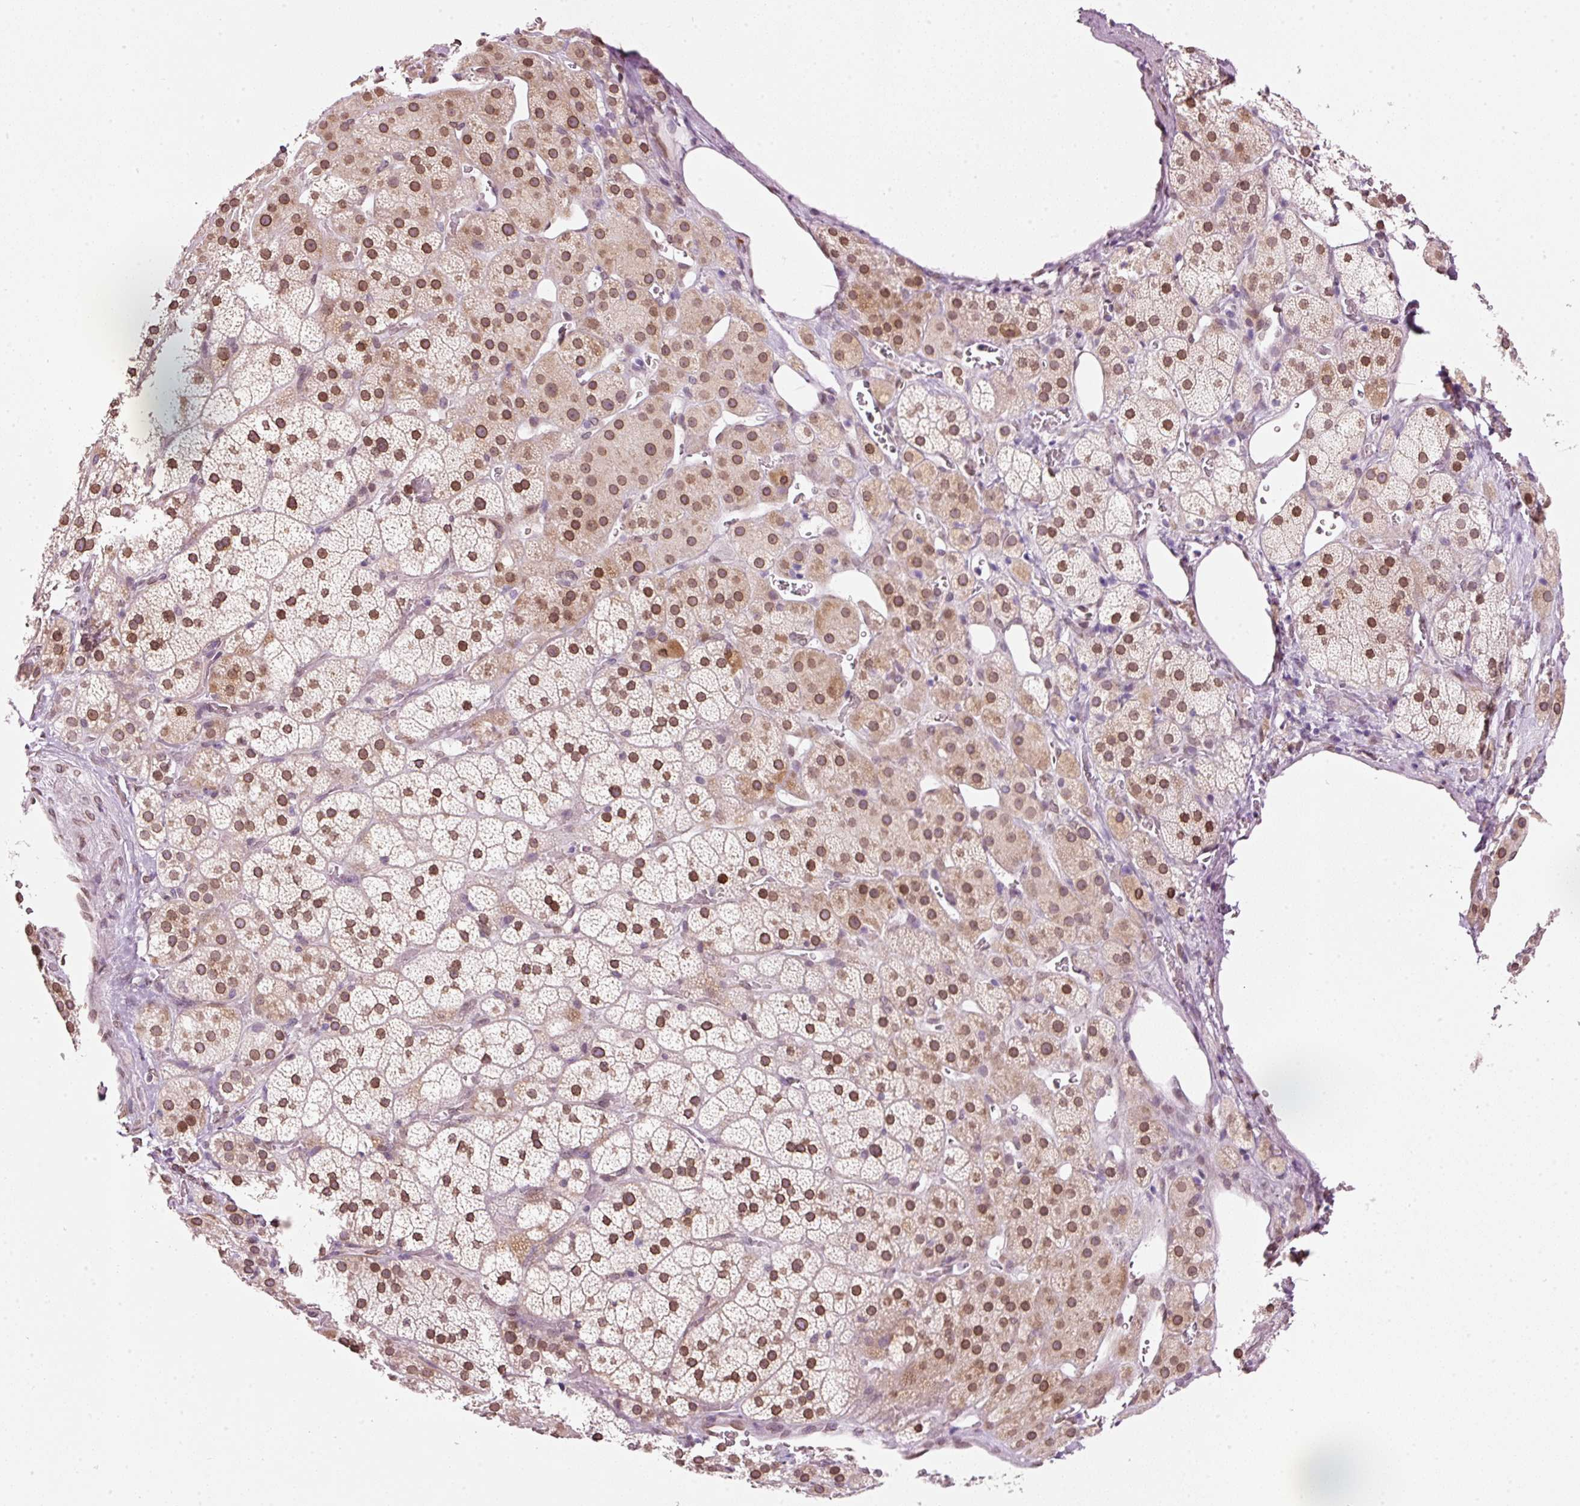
{"staining": {"intensity": "moderate", "quantity": "25%-75%", "location": "cytoplasmic/membranous,nuclear"}, "tissue": "adrenal gland", "cell_type": "Glandular cells", "image_type": "normal", "snomed": [{"axis": "morphology", "description": "Normal tissue, NOS"}, {"axis": "topography", "description": "Adrenal gland"}], "caption": "Moderate cytoplasmic/membranous,nuclear protein staining is identified in about 25%-75% of glandular cells in adrenal gland. The protein of interest is stained brown, and the nuclei are stained in blue (DAB IHC with brightfield microscopy, high magnification).", "gene": "ZNF224", "patient": {"sex": "male", "age": 57}}